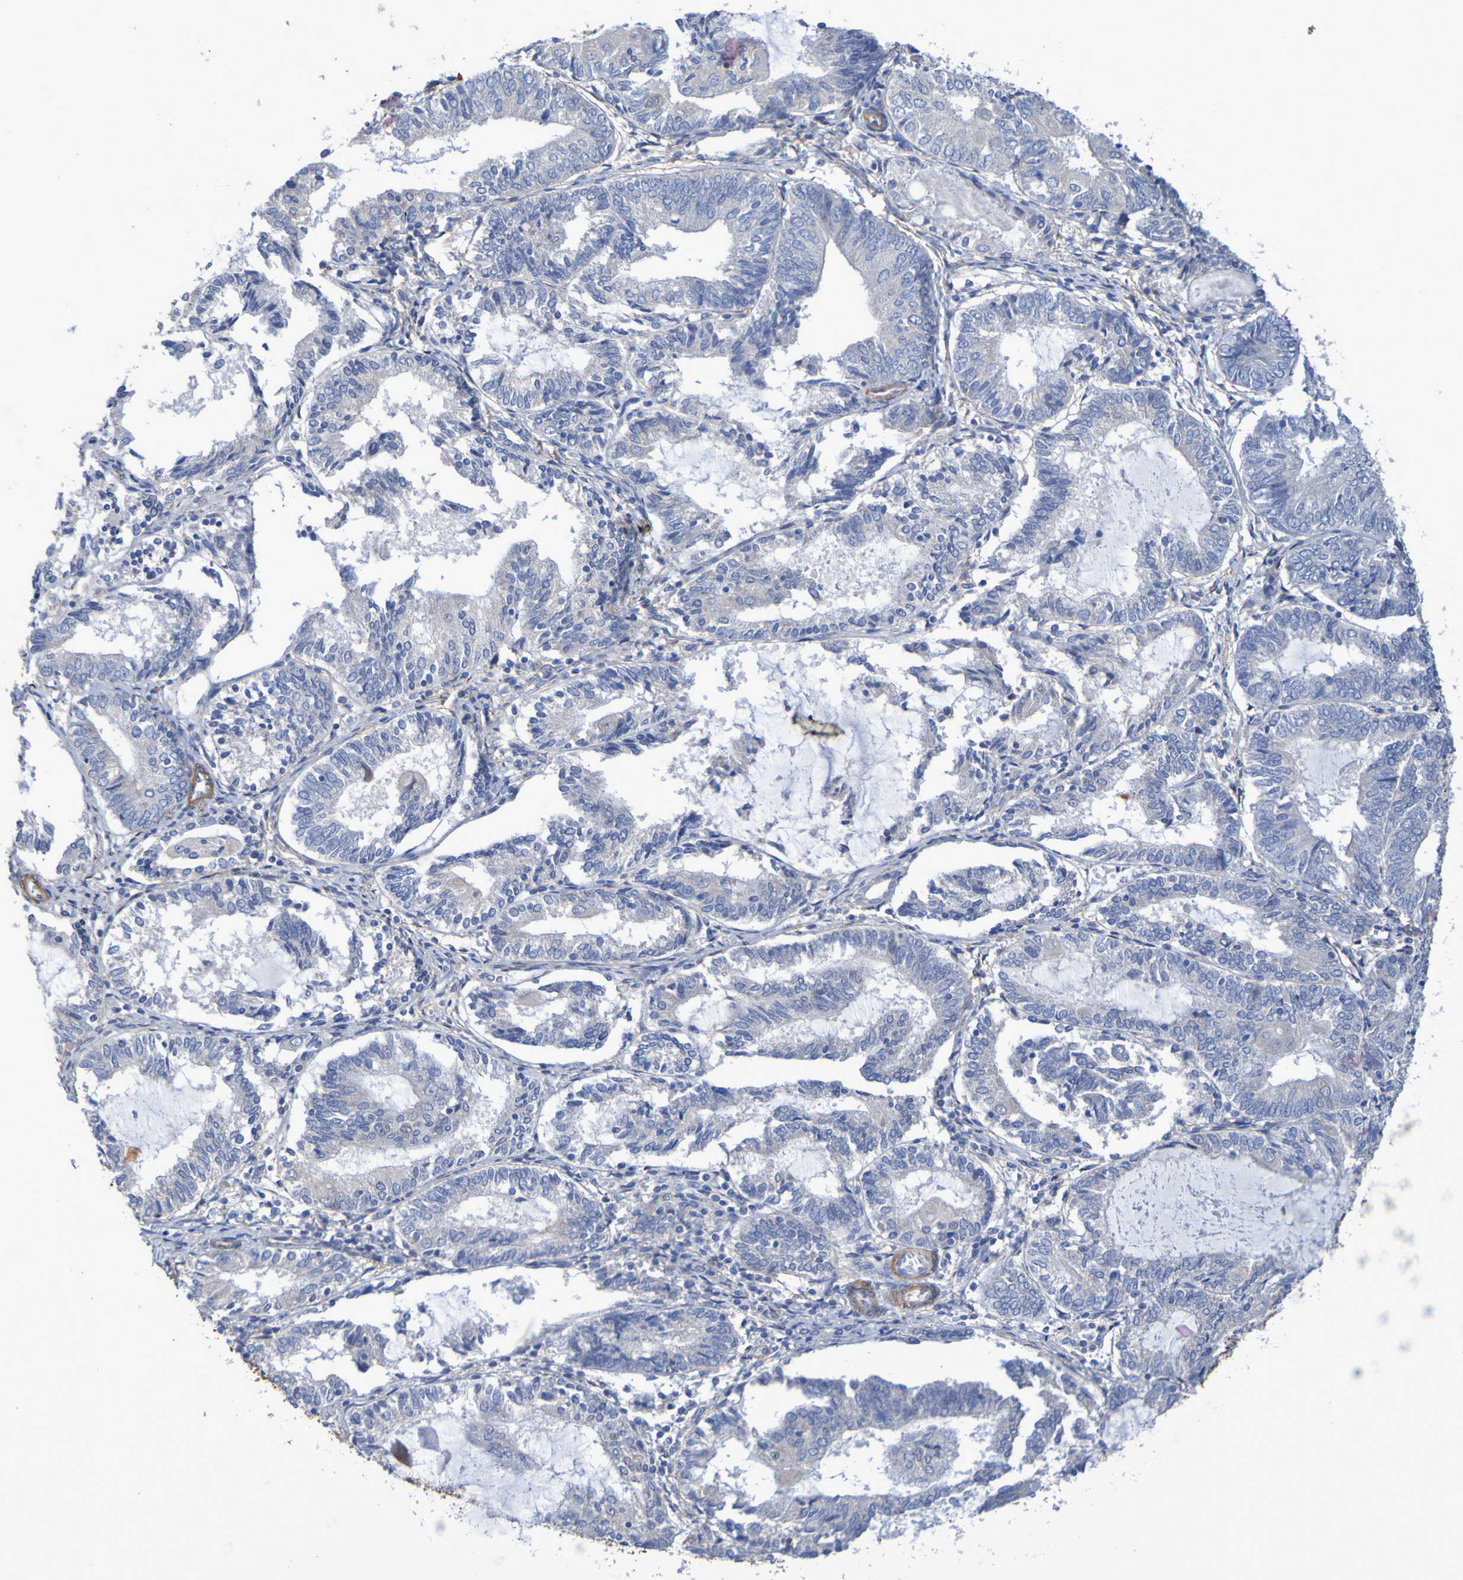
{"staining": {"intensity": "negative", "quantity": "none", "location": "none"}, "tissue": "endometrial cancer", "cell_type": "Tumor cells", "image_type": "cancer", "snomed": [{"axis": "morphology", "description": "Adenocarcinoma, NOS"}, {"axis": "topography", "description": "Endometrium"}], "caption": "IHC photomicrograph of neoplastic tissue: human endometrial adenocarcinoma stained with DAB displays no significant protein positivity in tumor cells. (Stains: DAB (3,3'-diaminobenzidine) IHC with hematoxylin counter stain, Microscopy: brightfield microscopy at high magnification).", "gene": "SRPRB", "patient": {"sex": "female", "age": 81}}